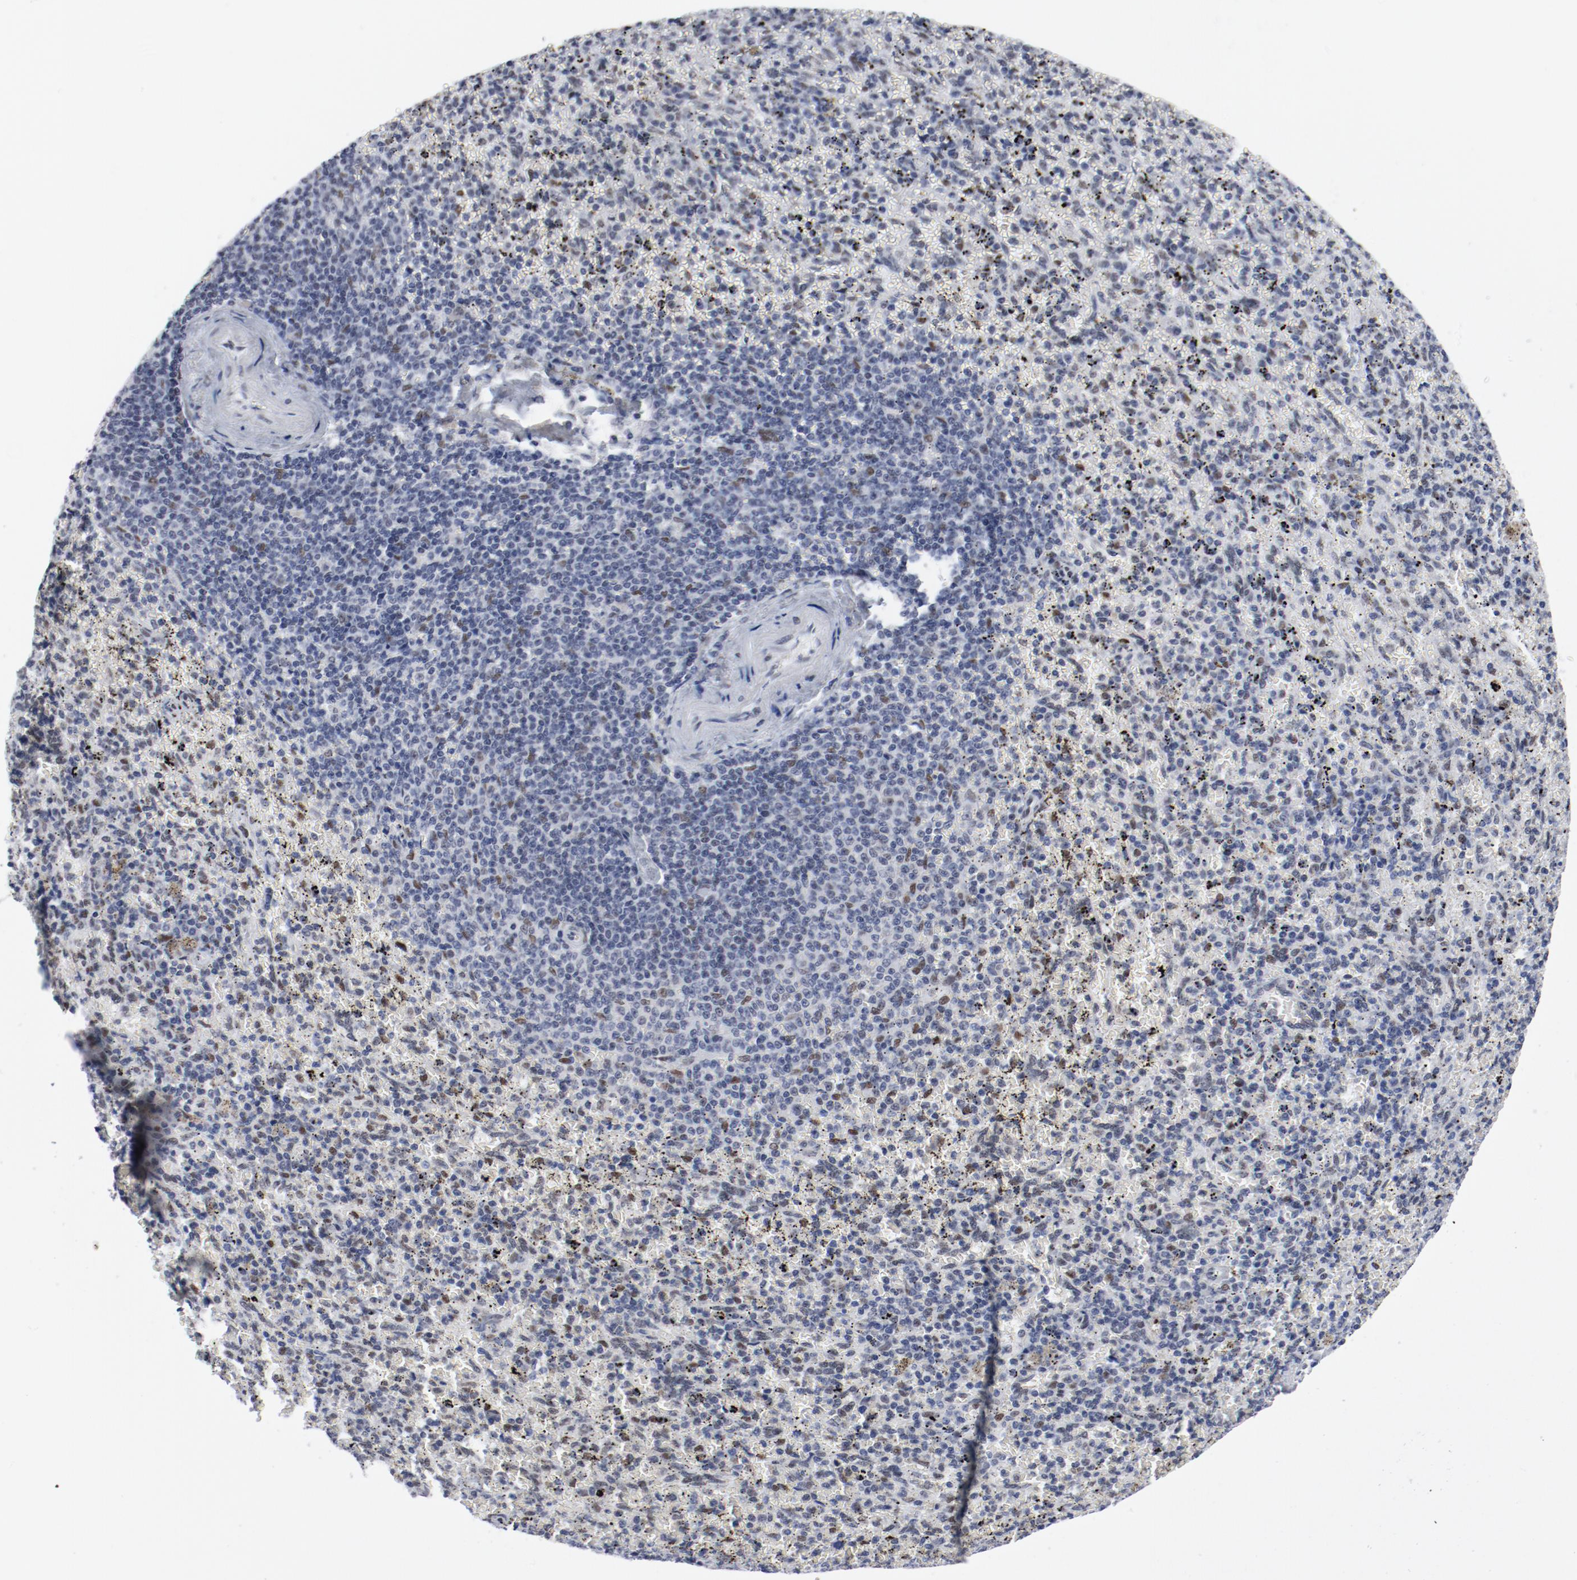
{"staining": {"intensity": "weak", "quantity": "25%-75%", "location": "nuclear"}, "tissue": "spleen", "cell_type": "Cells in red pulp", "image_type": "normal", "snomed": [{"axis": "morphology", "description": "Normal tissue, NOS"}, {"axis": "topography", "description": "Spleen"}], "caption": "High-magnification brightfield microscopy of normal spleen stained with DAB (brown) and counterstained with hematoxylin (blue). cells in red pulp exhibit weak nuclear expression is present in approximately25%-75% of cells.", "gene": "ARNT", "patient": {"sex": "female", "age": 43}}